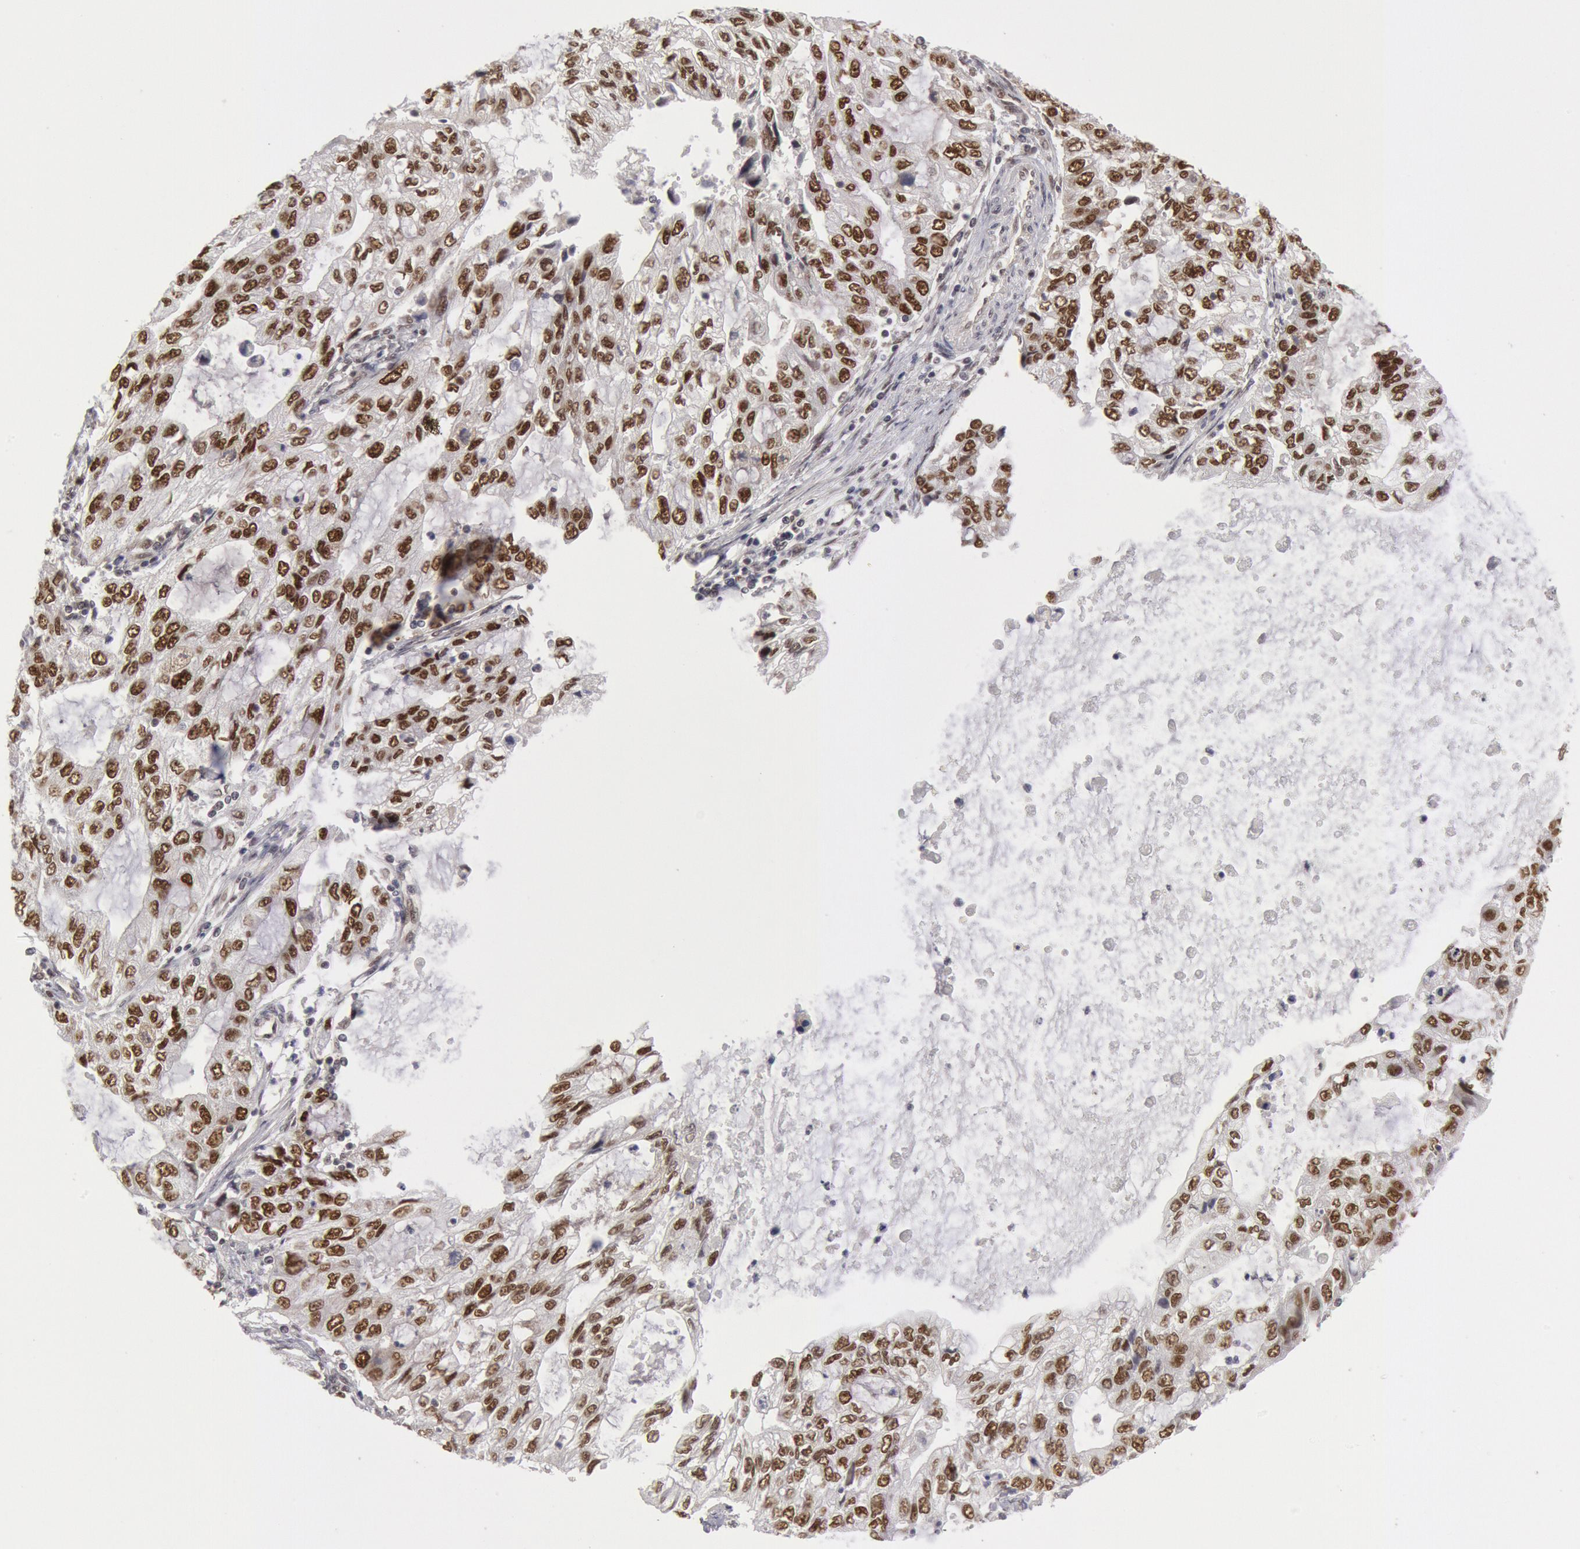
{"staining": {"intensity": "moderate", "quantity": ">75%", "location": "nuclear"}, "tissue": "stomach cancer", "cell_type": "Tumor cells", "image_type": "cancer", "snomed": [{"axis": "morphology", "description": "Adenocarcinoma, NOS"}, {"axis": "topography", "description": "Stomach, upper"}], "caption": "Stomach adenocarcinoma stained with DAB (3,3'-diaminobenzidine) immunohistochemistry shows medium levels of moderate nuclear expression in approximately >75% of tumor cells. Immunohistochemistry stains the protein of interest in brown and the nuclei are stained blue.", "gene": "PPP4R3B", "patient": {"sex": "female", "age": 52}}